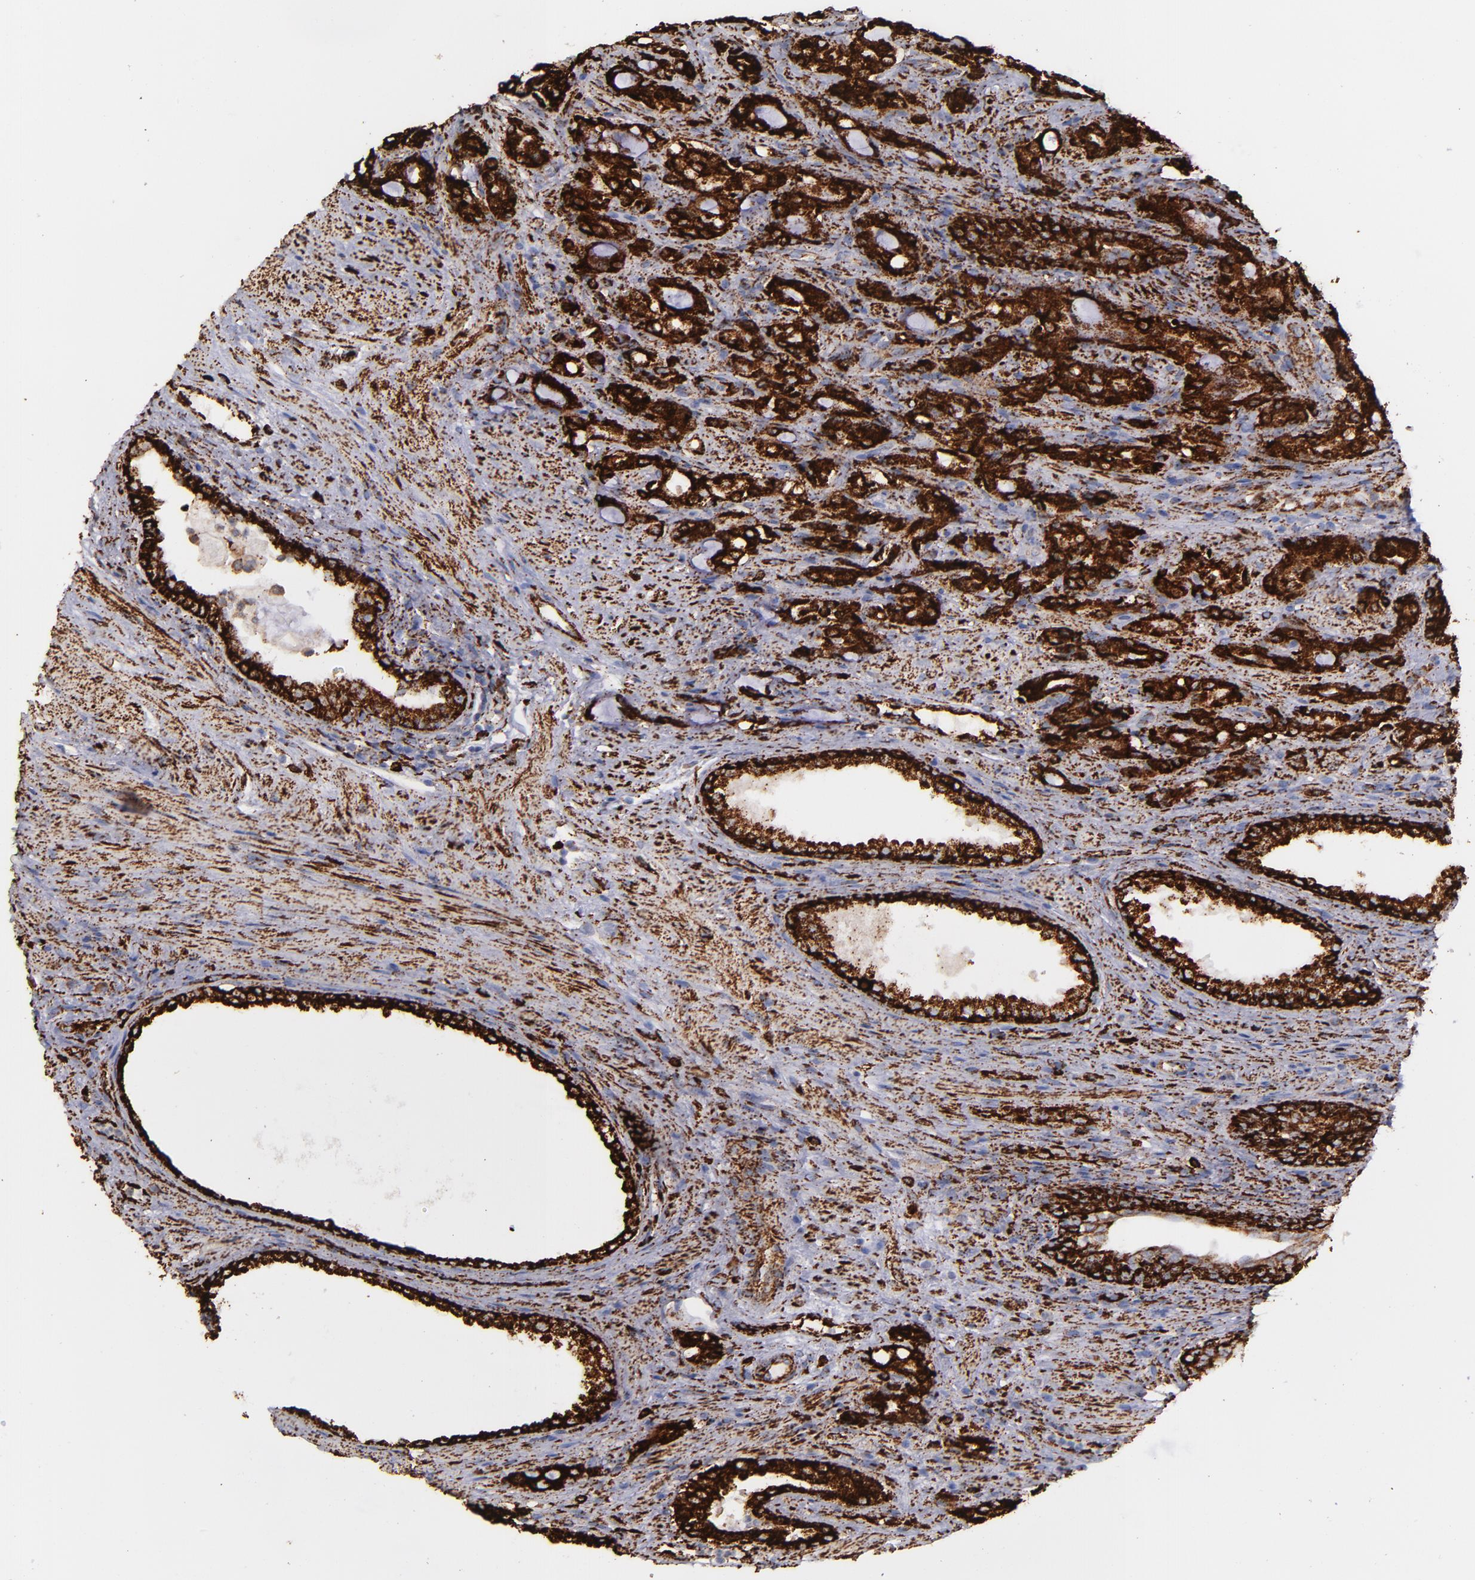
{"staining": {"intensity": "strong", "quantity": ">75%", "location": "cytoplasmic/membranous"}, "tissue": "prostate cancer", "cell_type": "Tumor cells", "image_type": "cancer", "snomed": [{"axis": "morphology", "description": "Adenocarcinoma, High grade"}, {"axis": "topography", "description": "Prostate"}], "caption": "Adenocarcinoma (high-grade) (prostate) tissue shows strong cytoplasmic/membranous expression in approximately >75% of tumor cells", "gene": "MAOB", "patient": {"sex": "male", "age": 72}}